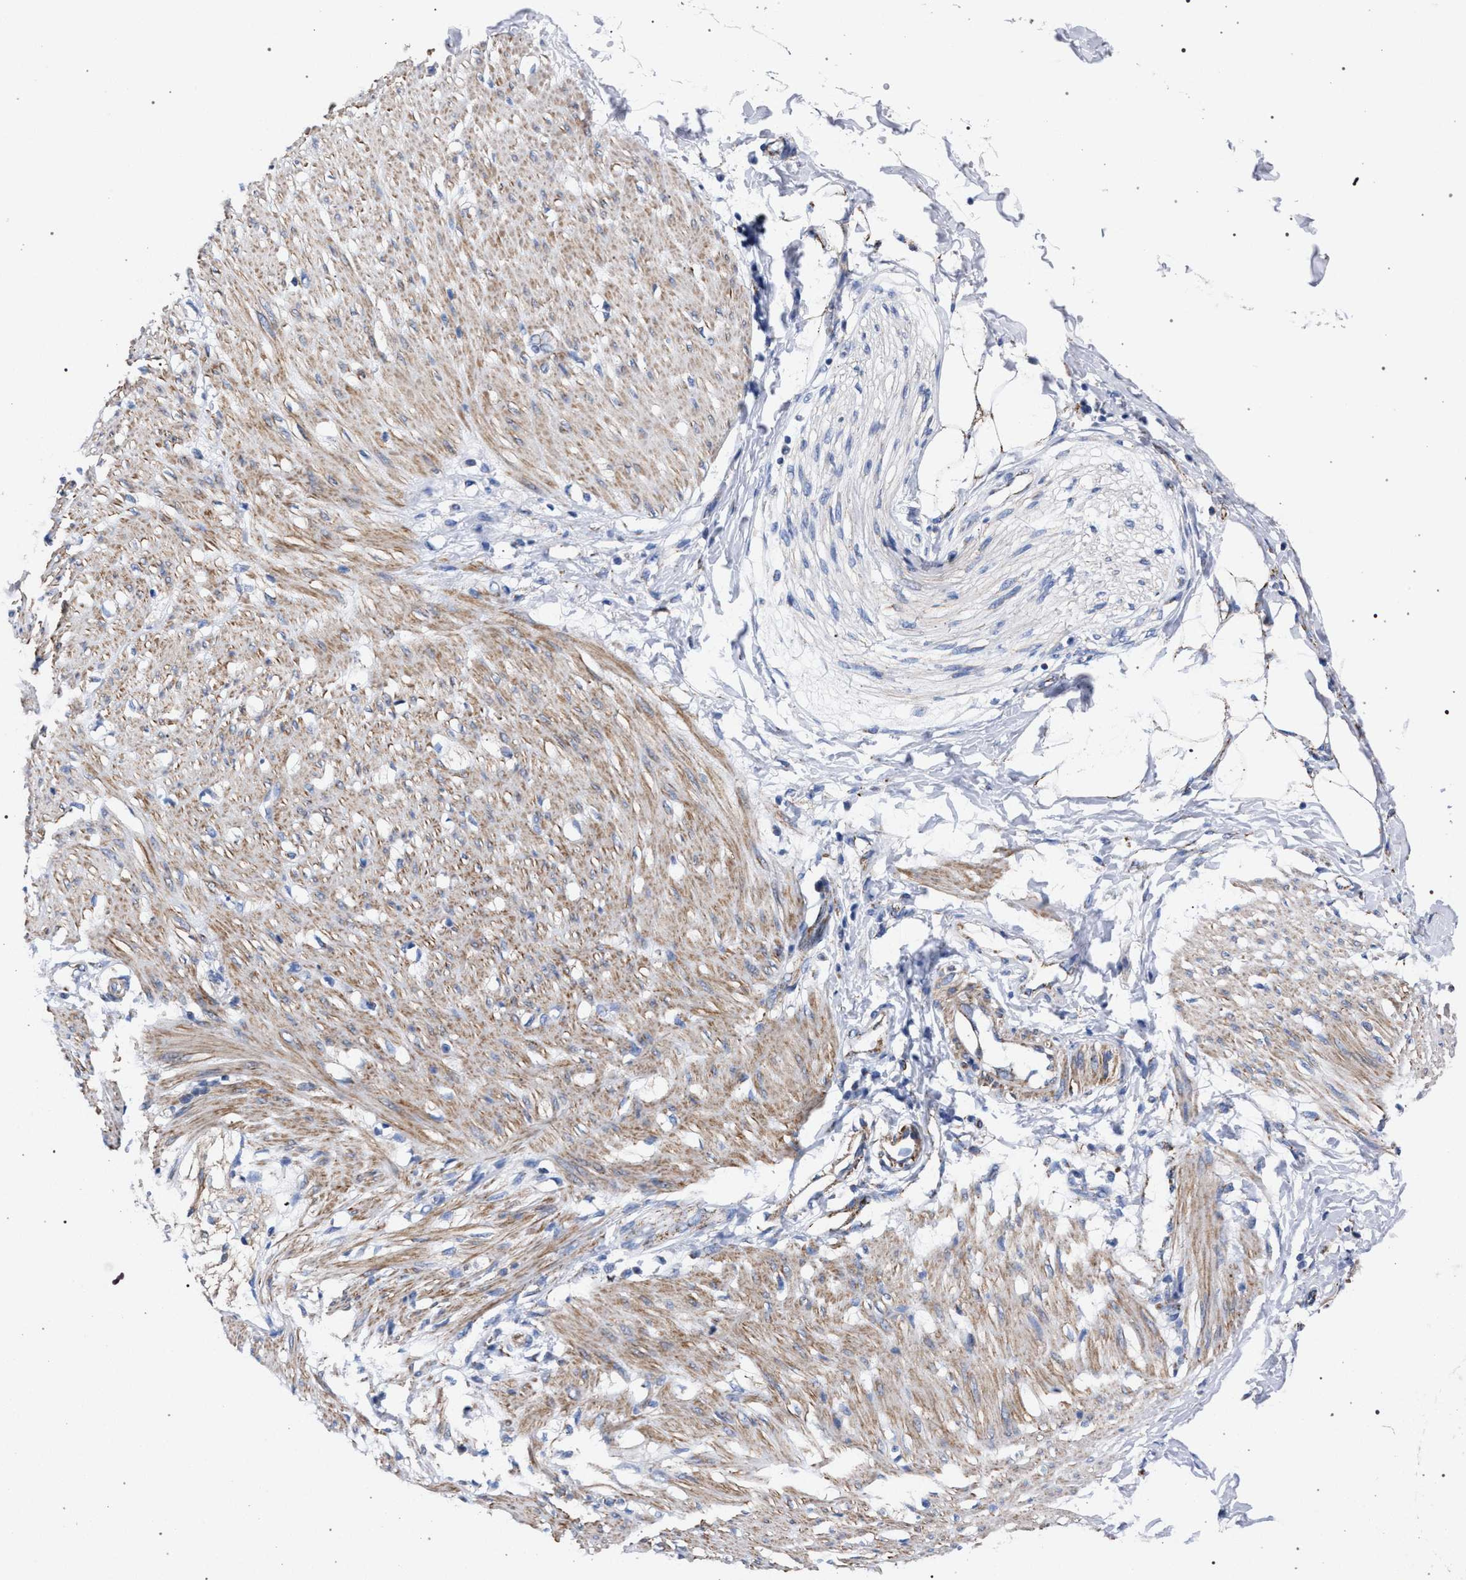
{"staining": {"intensity": "moderate", "quantity": "25%-75%", "location": "cytoplasmic/membranous"}, "tissue": "adipose tissue", "cell_type": "Adipocytes", "image_type": "normal", "snomed": [{"axis": "morphology", "description": "Normal tissue, NOS"}, {"axis": "morphology", "description": "Adenocarcinoma, NOS"}, {"axis": "topography", "description": "Colon"}, {"axis": "topography", "description": "Peripheral nerve tissue"}], "caption": "The histopathology image shows staining of unremarkable adipose tissue, revealing moderate cytoplasmic/membranous protein staining (brown color) within adipocytes. (Stains: DAB (3,3'-diaminobenzidine) in brown, nuclei in blue, Microscopy: brightfield microscopy at high magnification).", "gene": "ACADS", "patient": {"sex": "male", "age": 14}}